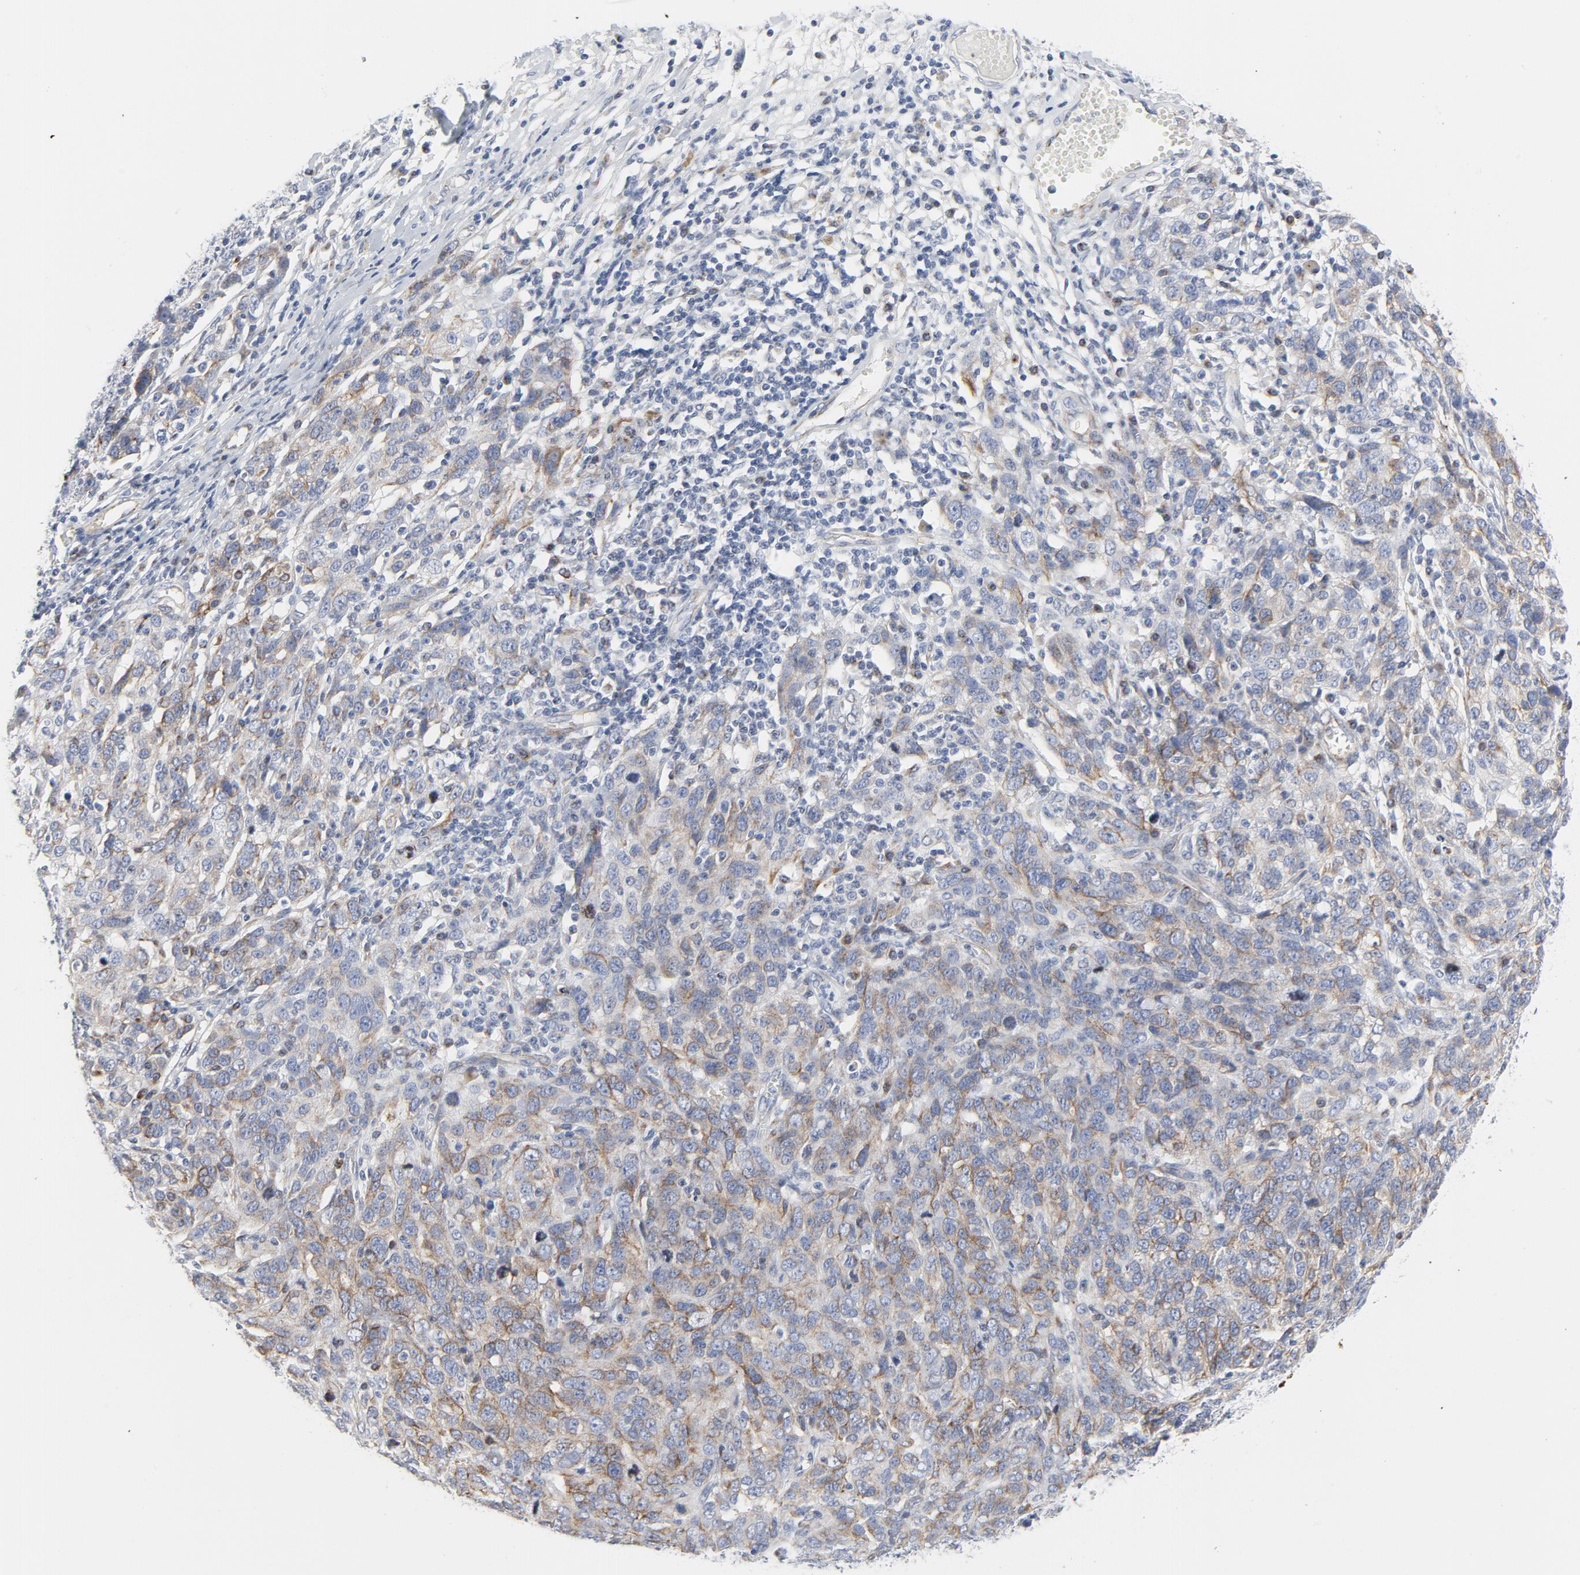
{"staining": {"intensity": "weak", "quantity": "25%-75%", "location": "cytoplasmic/membranous"}, "tissue": "ovarian cancer", "cell_type": "Tumor cells", "image_type": "cancer", "snomed": [{"axis": "morphology", "description": "Cystadenocarcinoma, serous, NOS"}, {"axis": "topography", "description": "Ovary"}], "caption": "Protein staining shows weak cytoplasmic/membranous positivity in approximately 25%-75% of tumor cells in ovarian cancer.", "gene": "TUBB1", "patient": {"sex": "female", "age": 71}}